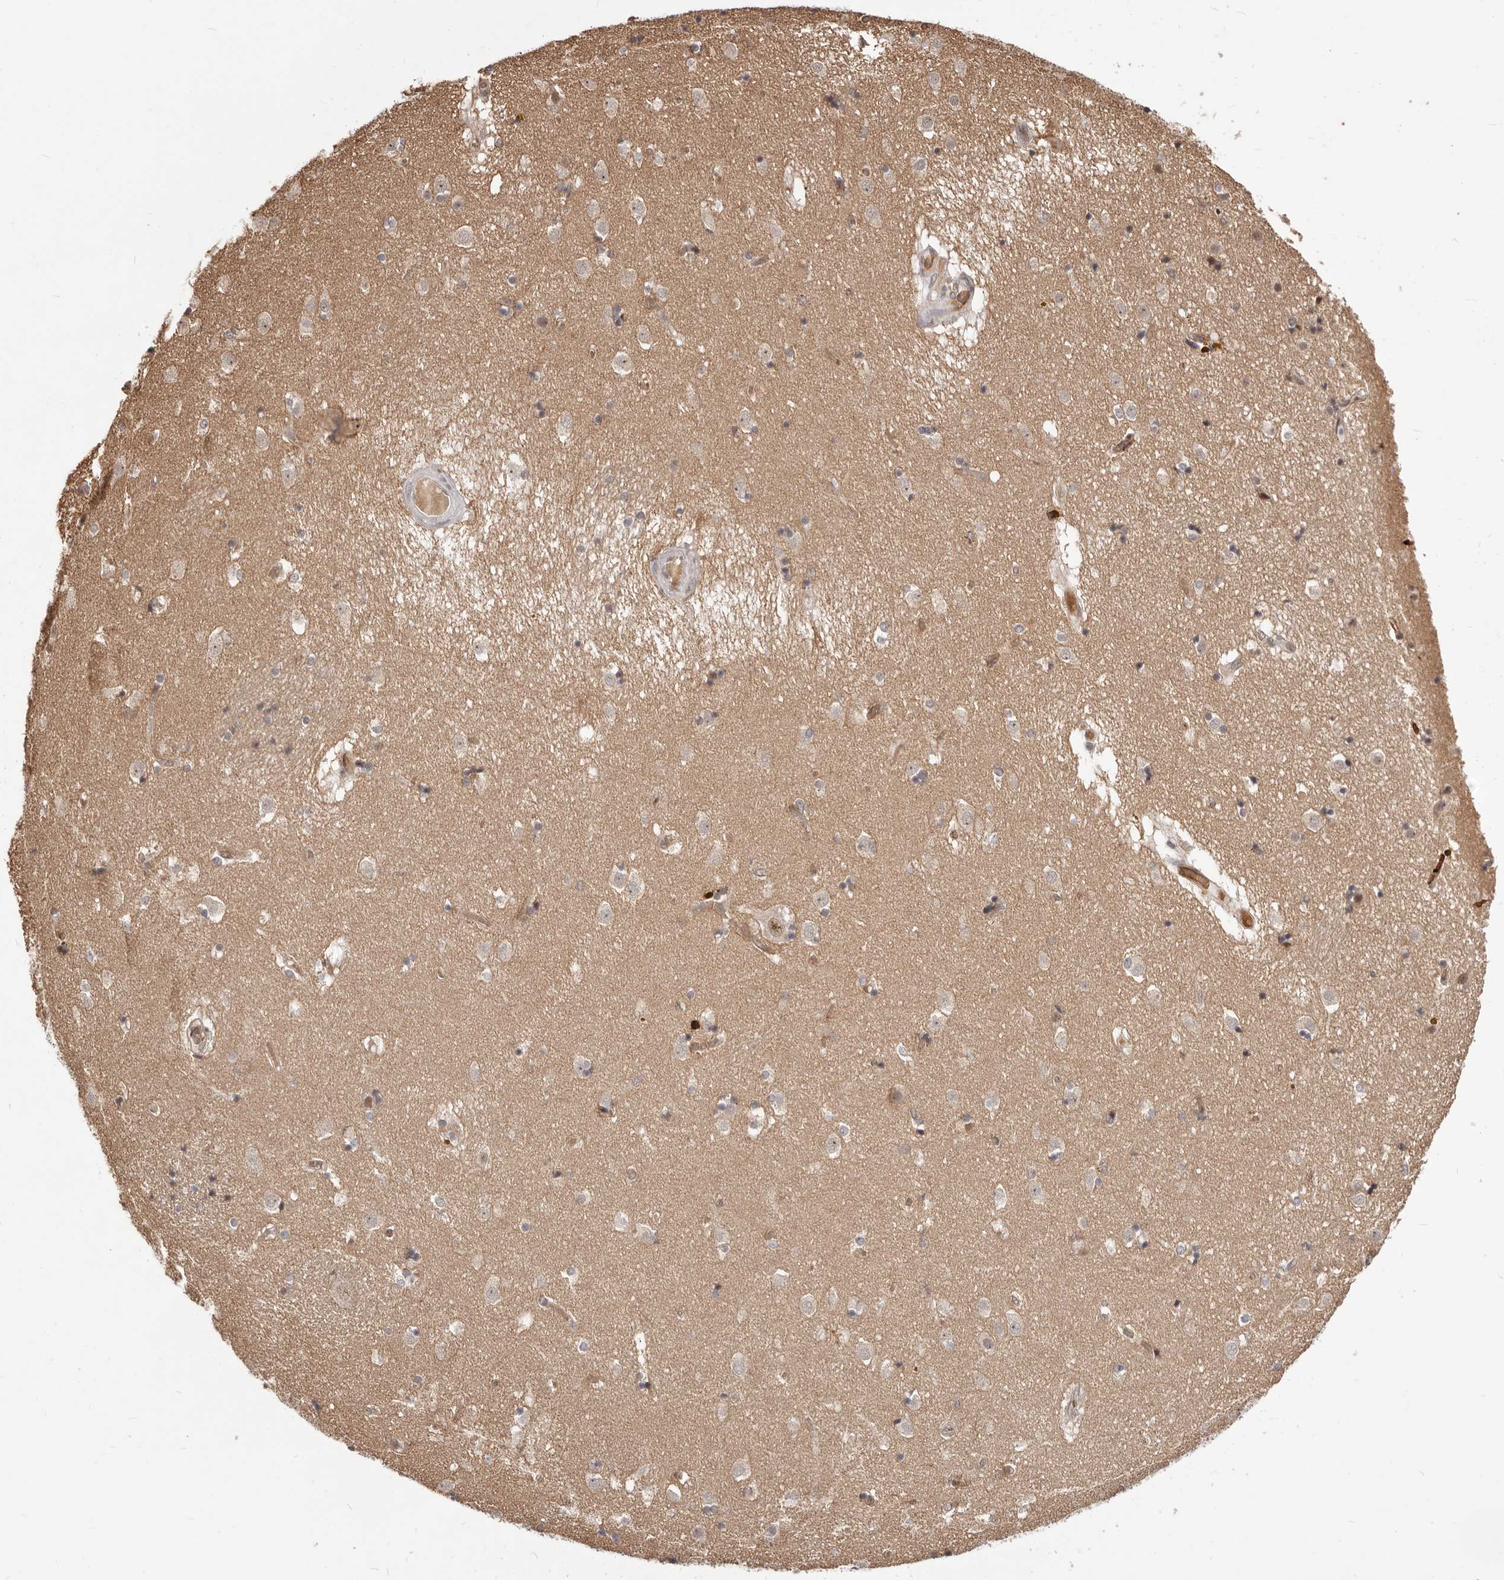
{"staining": {"intensity": "negative", "quantity": "none", "location": "none"}, "tissue": "caudate", "cell_type": "Glial cells", "image_type": "normal", "snomed": [{"axis": "morphology", "description": "Normal tissue, NOS"}, {"axis": "topography", "description": "Lateral ventricle wall"}], "caption": "Glial cells are negative for protein expression in unremarkable human caudate. (Immunohistochemistry, brightfield microscopy, high magnification).", "gene": "NCOA3", "patient": {"sex": "male", "age": 70}}